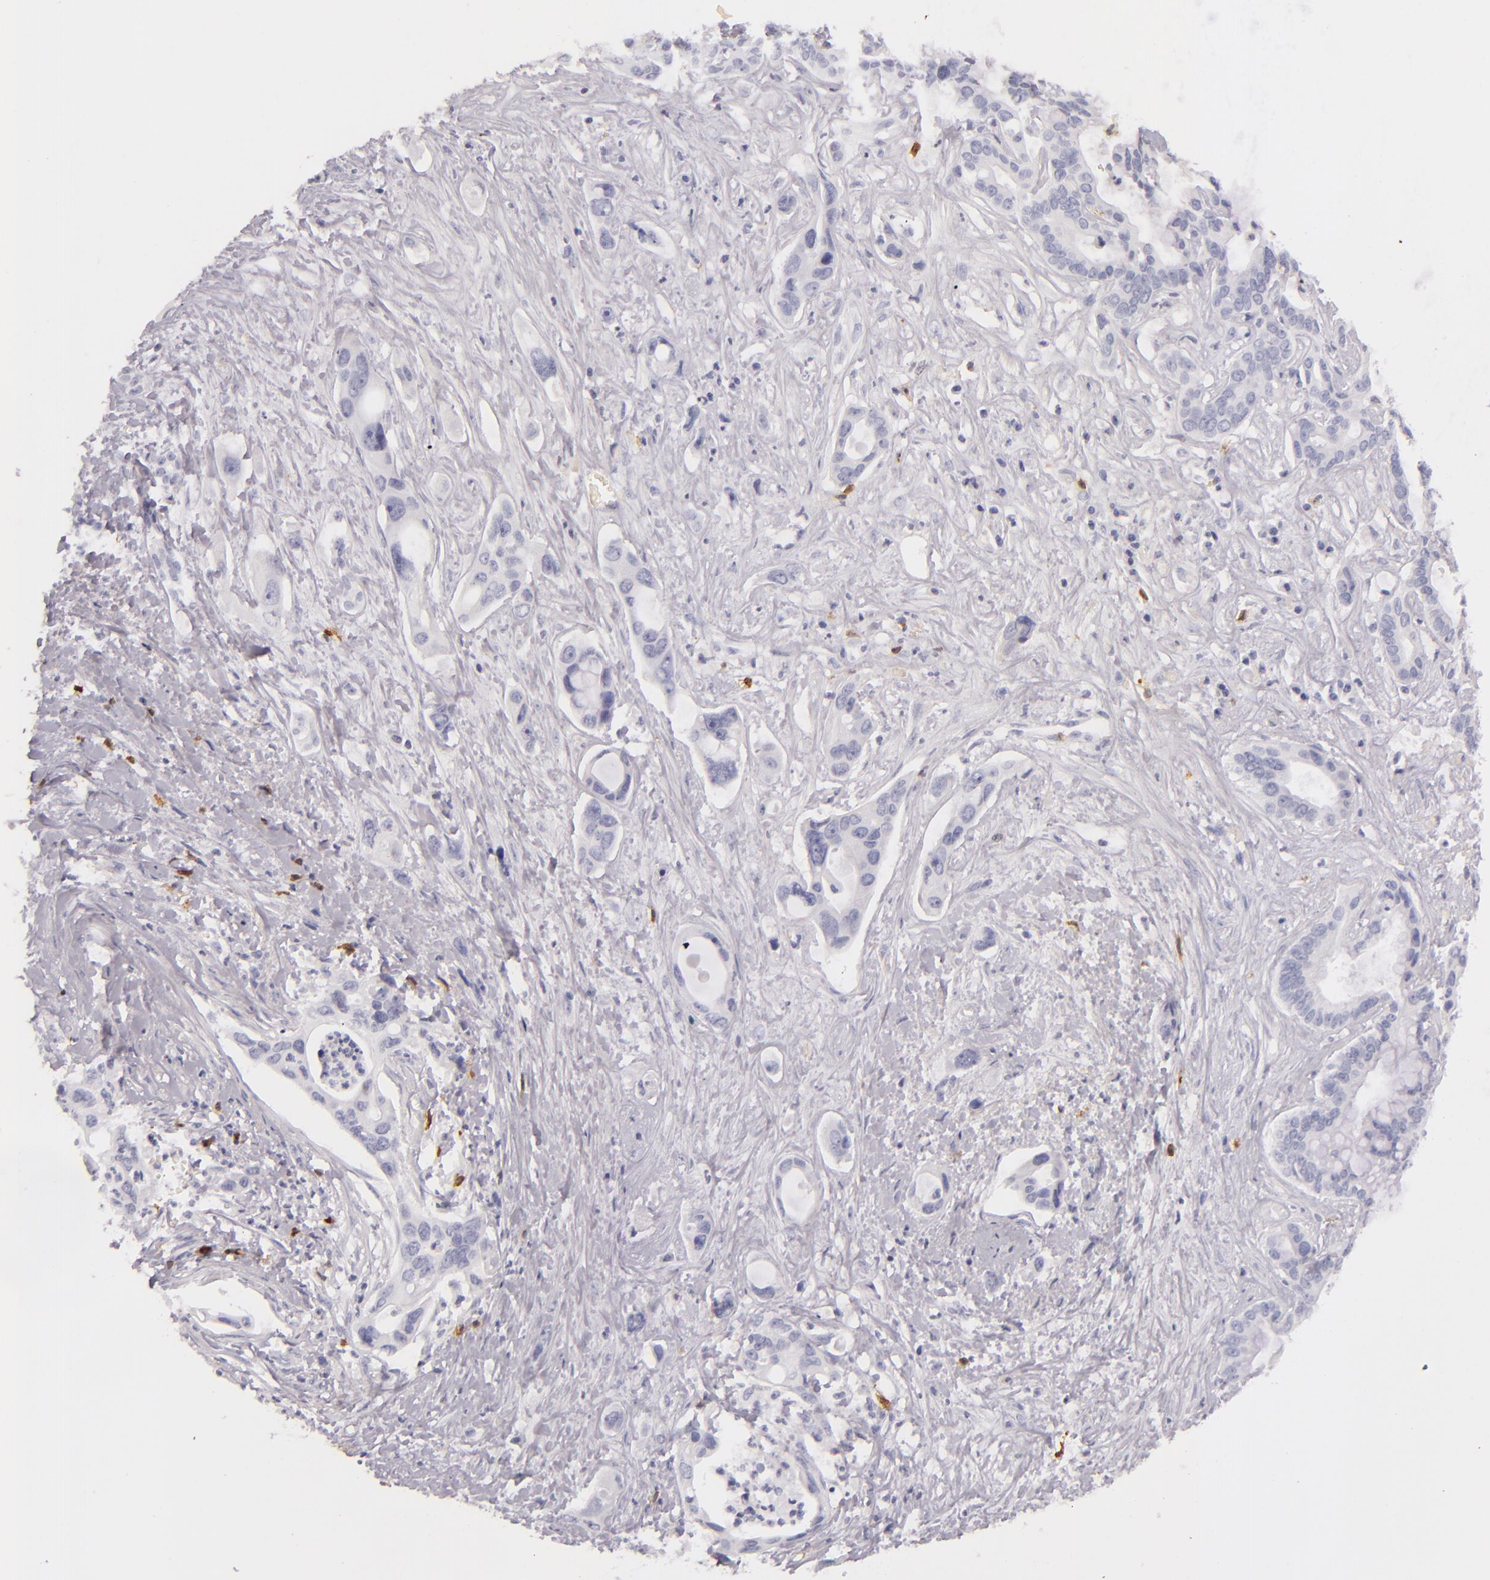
{"staining": {"intensity": "negative", "quantity": "none", "location": "none"}, "tissue": "liver cancer", "cell_type": "Tumor cells", "image_type": "cancer", "snomed": [{"axis": "morphology", "description": "Cholangiocarcinoma"}, {"axis": "topography", "description": "Liver"}], "caption": "DAB immunohistochemical staining of liver cholangiocarcinoma demonstrates no significant expression in tumor cells.", "gene": "LAT", "patient": {"sex": "female", "age": 65}}